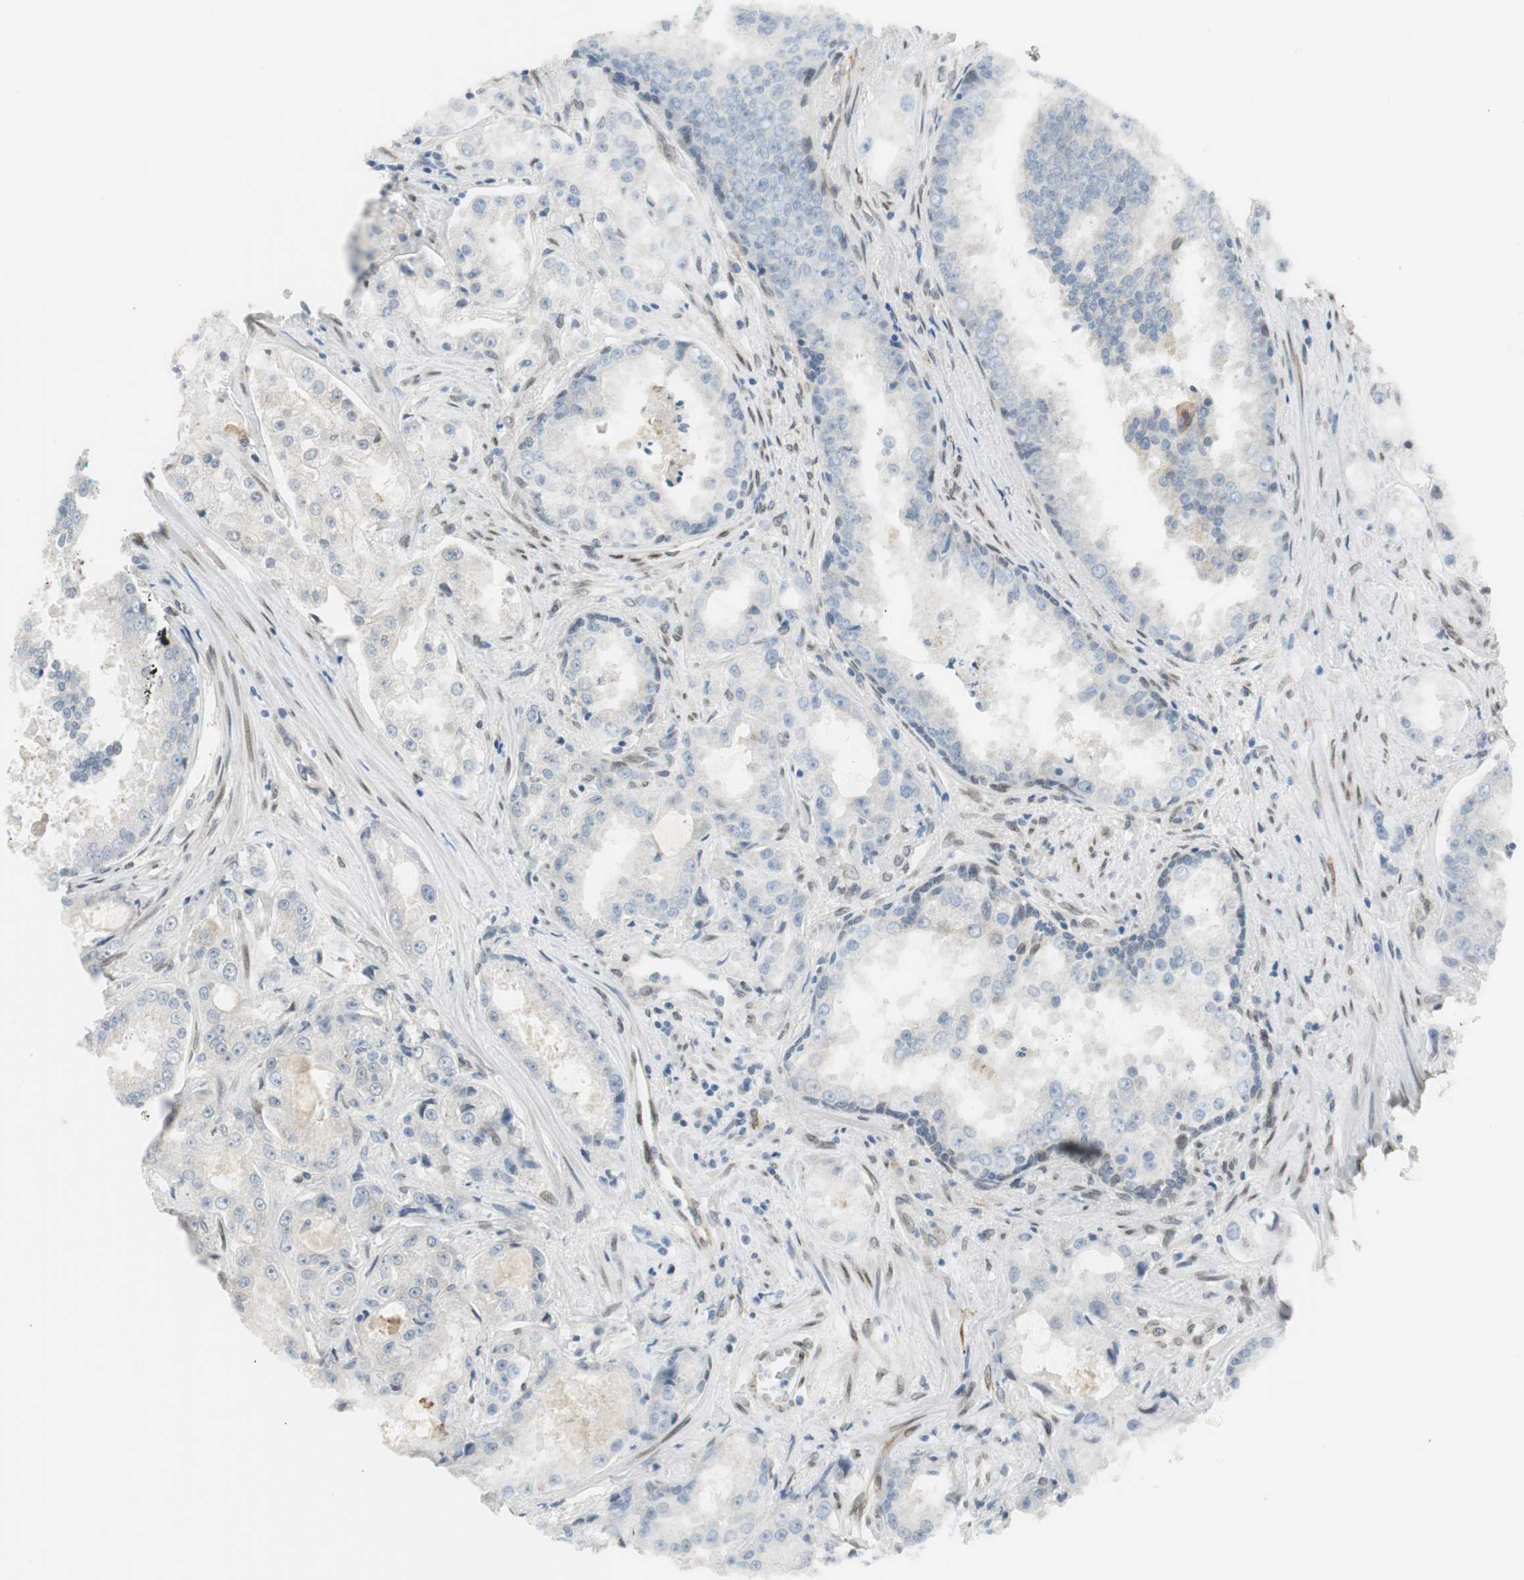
{"staining": {"intensity": "negative", "quantity": "none", "location": "none"}, "tissue": "prostate cancer", "cell_type": "Tumor cells", "image_type": "cancer", "snomed": [{"axis": "morphology", "description": "Adenocarcinoma, High grade"}, {"axis": "topography", "description": "Prostate"}], "caption": "The photomicrograph shows no significant expression in tumor cells of prostate cancer.", "gene": "TMEM260", "patient": {"sex": "male", "age": 73}}